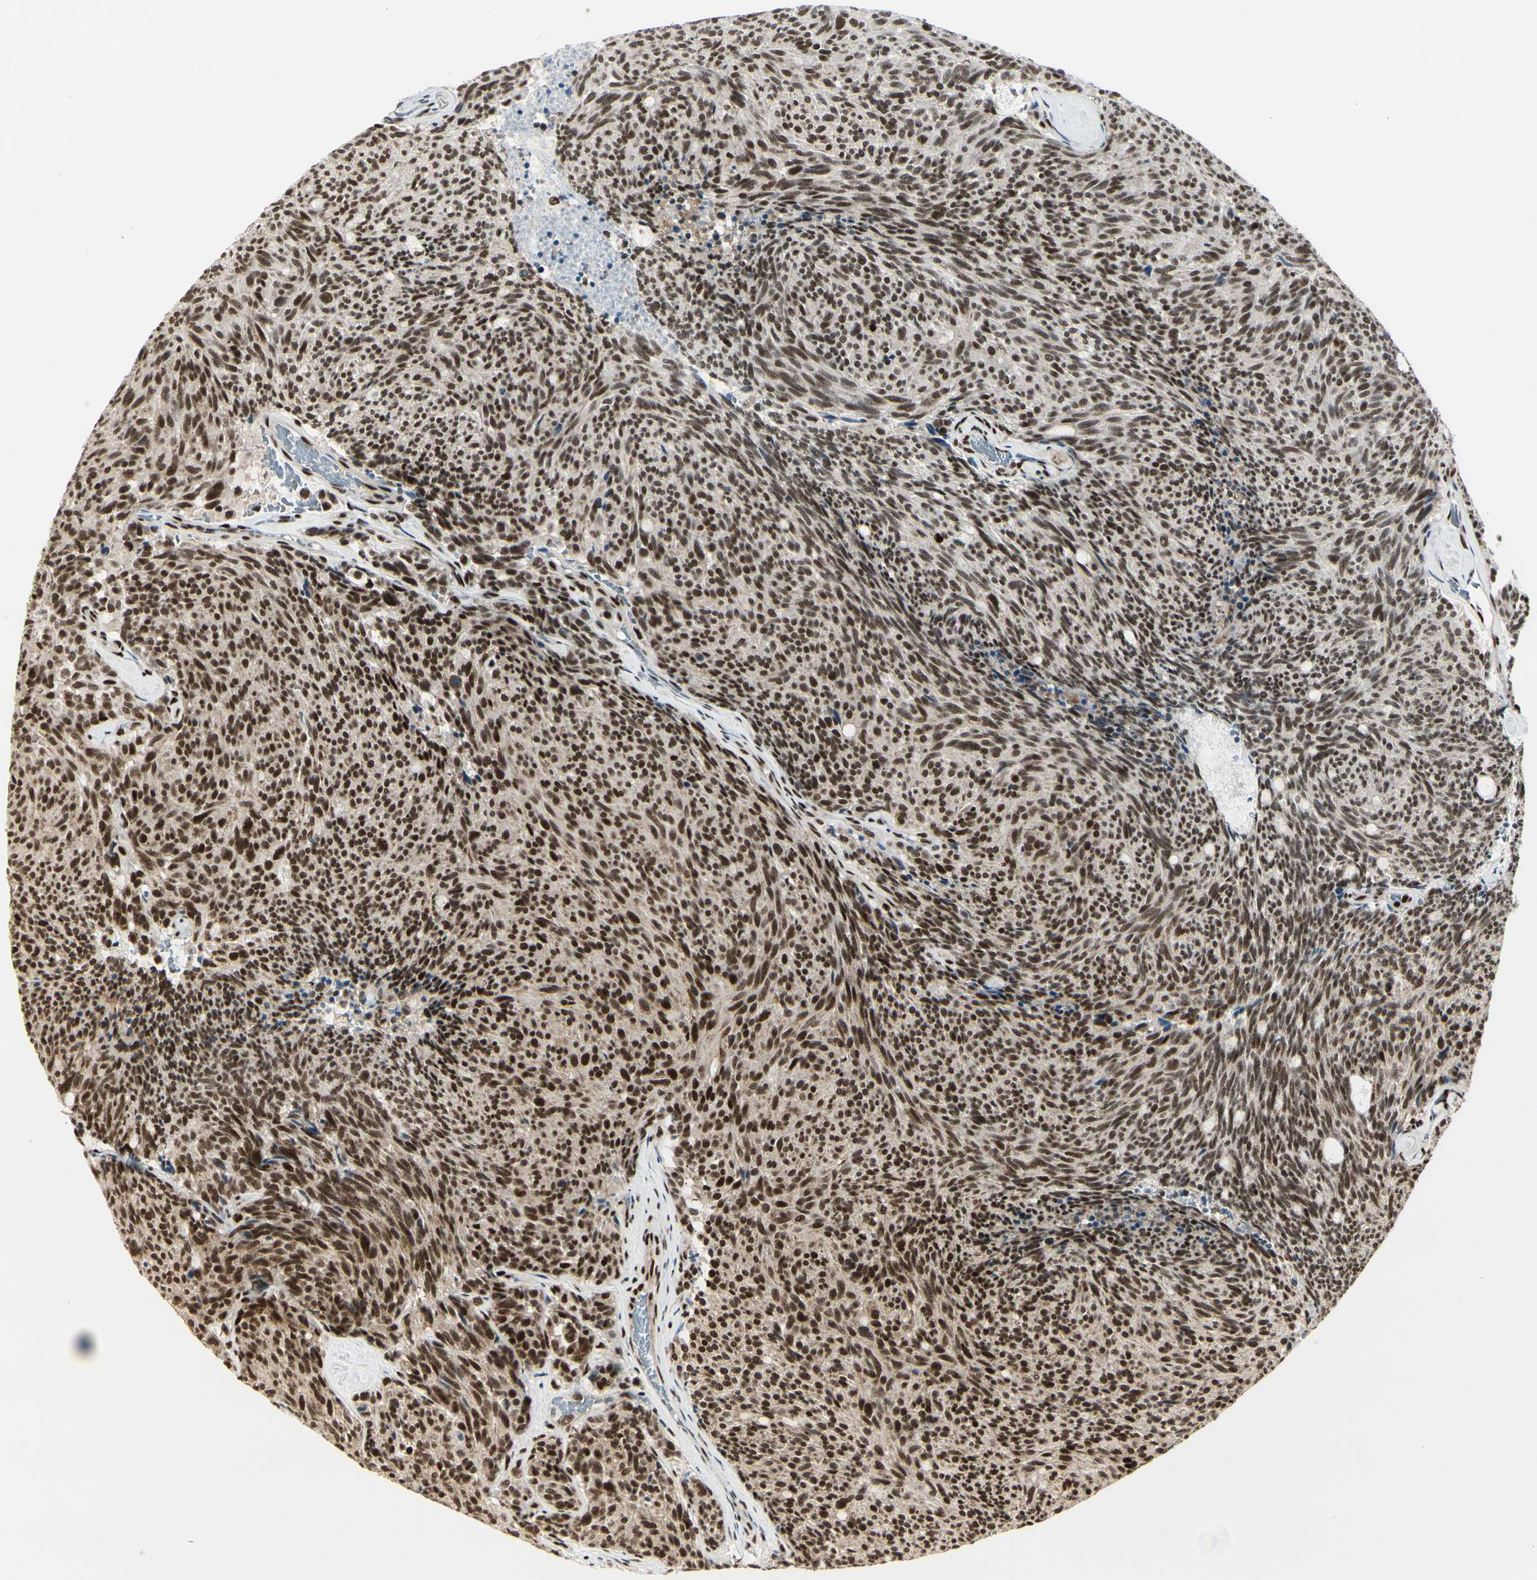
{"staining": {"intensity": "strong", "quantity": ">75%", "location": "nuclear"}, "tissue": "carcinoid", "cell_type": "Tumor cells", "image_type": "cancer", "snomed": [{"axis": "morphology", "description": "Carcinoid, malignant, NOS"}, {"axis": "topography", "description": "Pancreas"}], "caption": "About >75% of tumor cells in carcinoid demonstrate strong nuclear protein positivity as visualized by brown immunohistochemical staining.", "gene": "HEXIM1", "patient": {"sex": "female", "age": 54}}